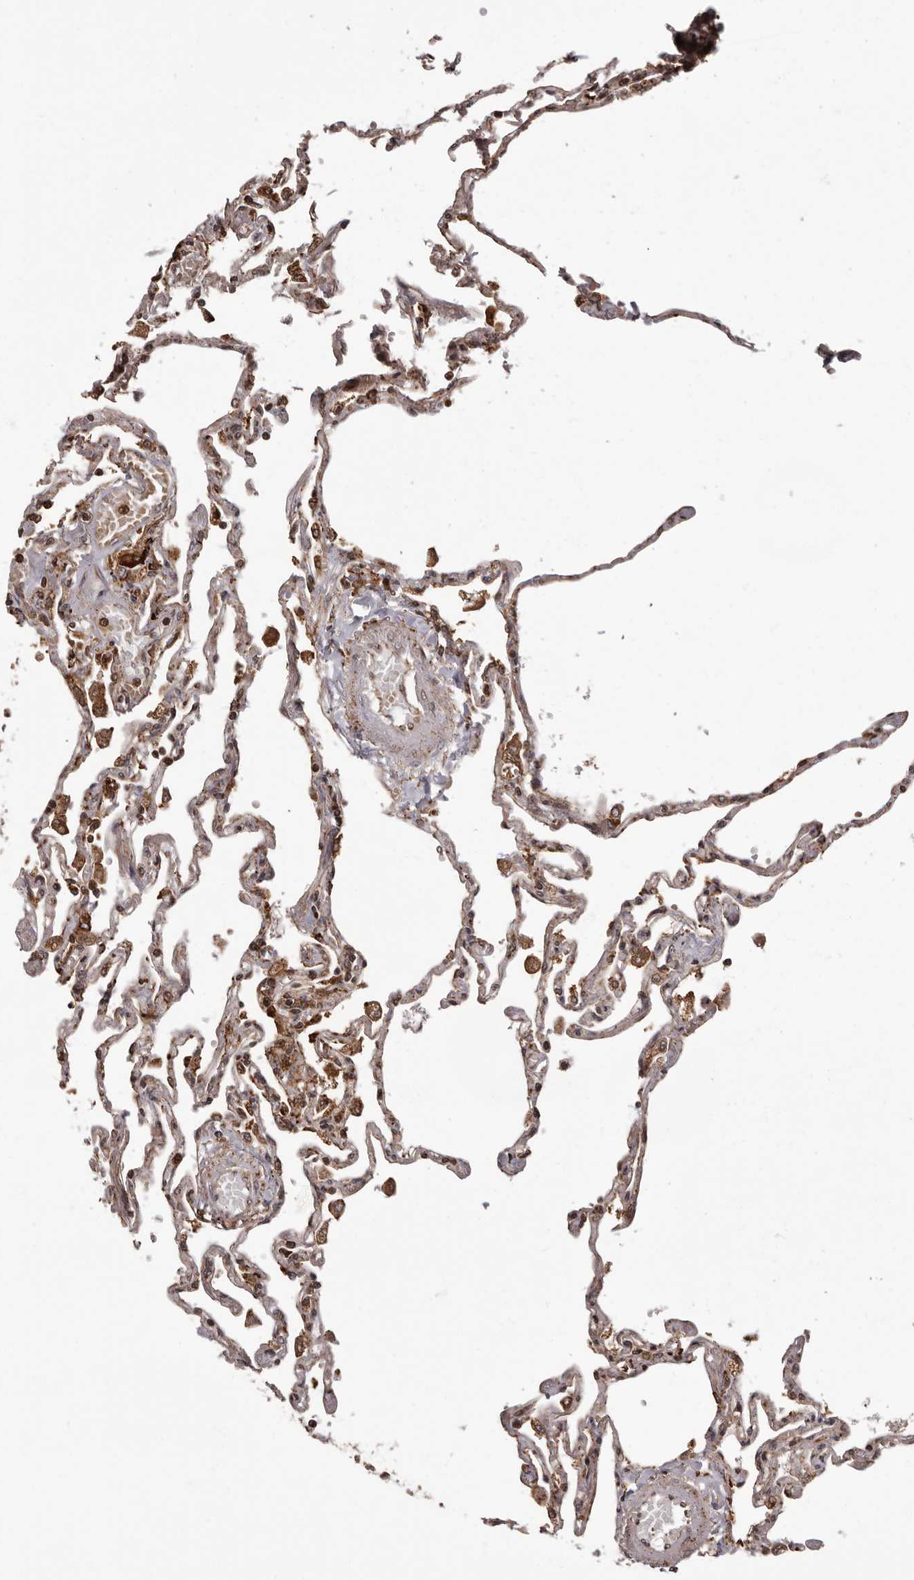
{"staining": {"intensity": "moderate", "quantity": "25%-75%", "location": "cytoplasmic/membranous"}, "tissue": "lung", "cell_type": "Alveolar cells", "image_type": "normal", "snomed": [{"axis": "morphology", "description": "Normal tissue, NOS"}, {"axis": "topography", "description": "Lung"}], "caption": "Benign lung reveals moderate cytoplasmic/membranous positivity in approximately 25%-75% of alveolar cells, visualized by immunohistochemistry. (brown staining indicates protein expression, while blue staining denotes nuclei).", "gene": "IL32", "patient": {"sex": "female", "age": 67}}